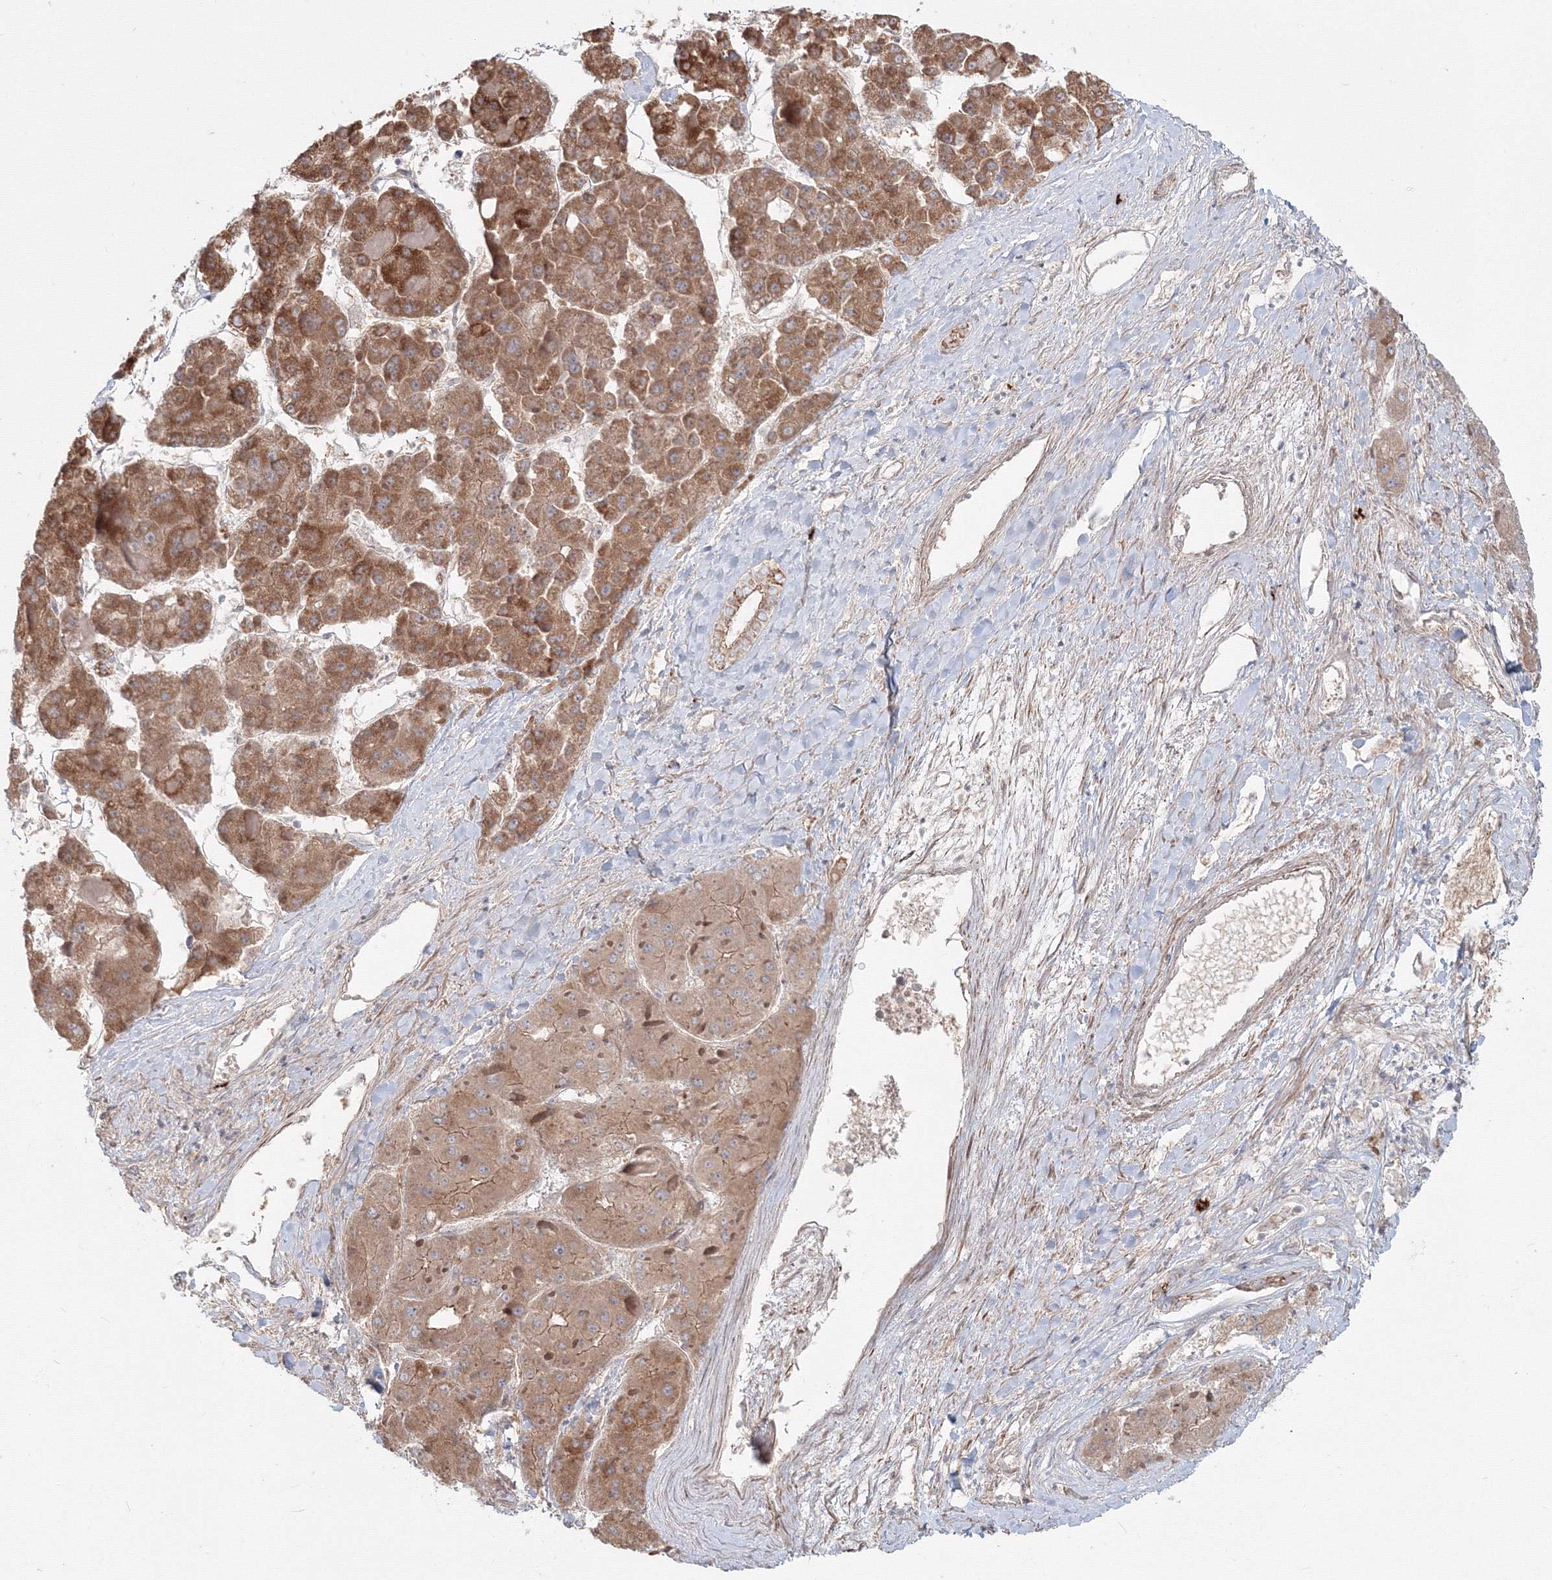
{"staining": {"intensity": "moderate", "quantity": ">75%", "location": "cytoplasmic/membranous"}, "tissue": "liver cancer", "cell_type": "Tumor cells", "image_type": "cancer", "snomed": [{"axis": "morphology", "description": "Carcinoma, Hepatocellular, NOS"}, {"axis": "topography", "description": "Liver"}], "caption": "Liver hepatocellular carcinoma stained with a brown dye reveals moderate cytoplasmic/membranous positive positivity in about >75% of tumor cells.", "gene": "SH3PXD2A", "patient": {"sex": "female", "age": 73}}